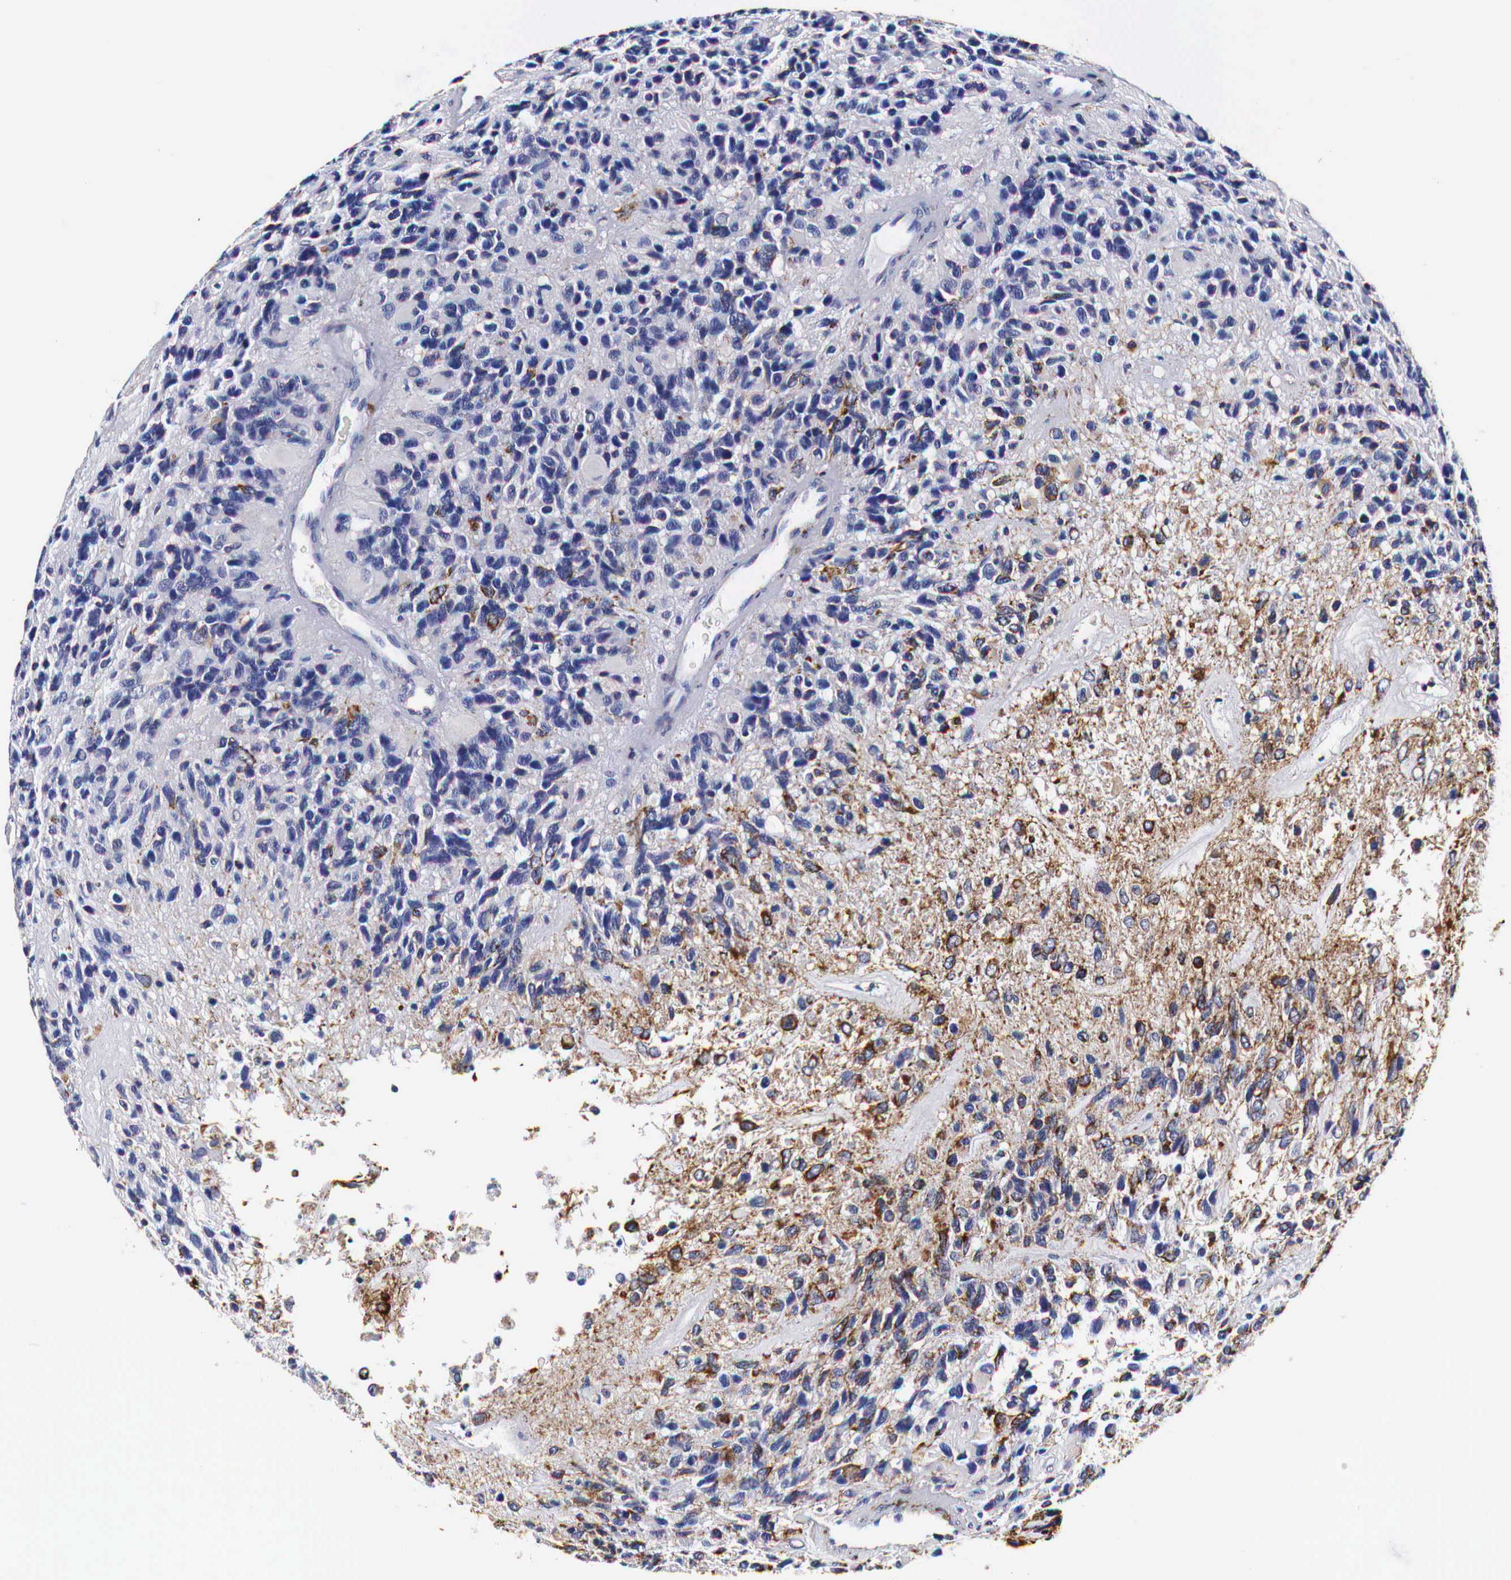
{"staining": {"intensity": "moderate", "quantity": "<25%", "location": "cytoplasmic/membranous"}, "tissue": "glioma", "cell_type": "Tumor cells", "image_type": "cancer", "snomed": [{"axis": "morphology", "description": "Glioma, malignant, High grade"}, {"axis": "topography", "description": "Brain"}], "caption": "High-grade glioma (malignant) tissue displays moderate cytoplasmic/membranous positivity in about <25% of tumor cells, visualized by immunohistochemistry. The staining is performed using DAB (3,3'-diaminobenzidine) brown chromogen to label protein expression. The nuclei are counter-stained blue using hematoxylin.", "gene": "CKAP4", "patient": {"sex": "male", "age": 77}}